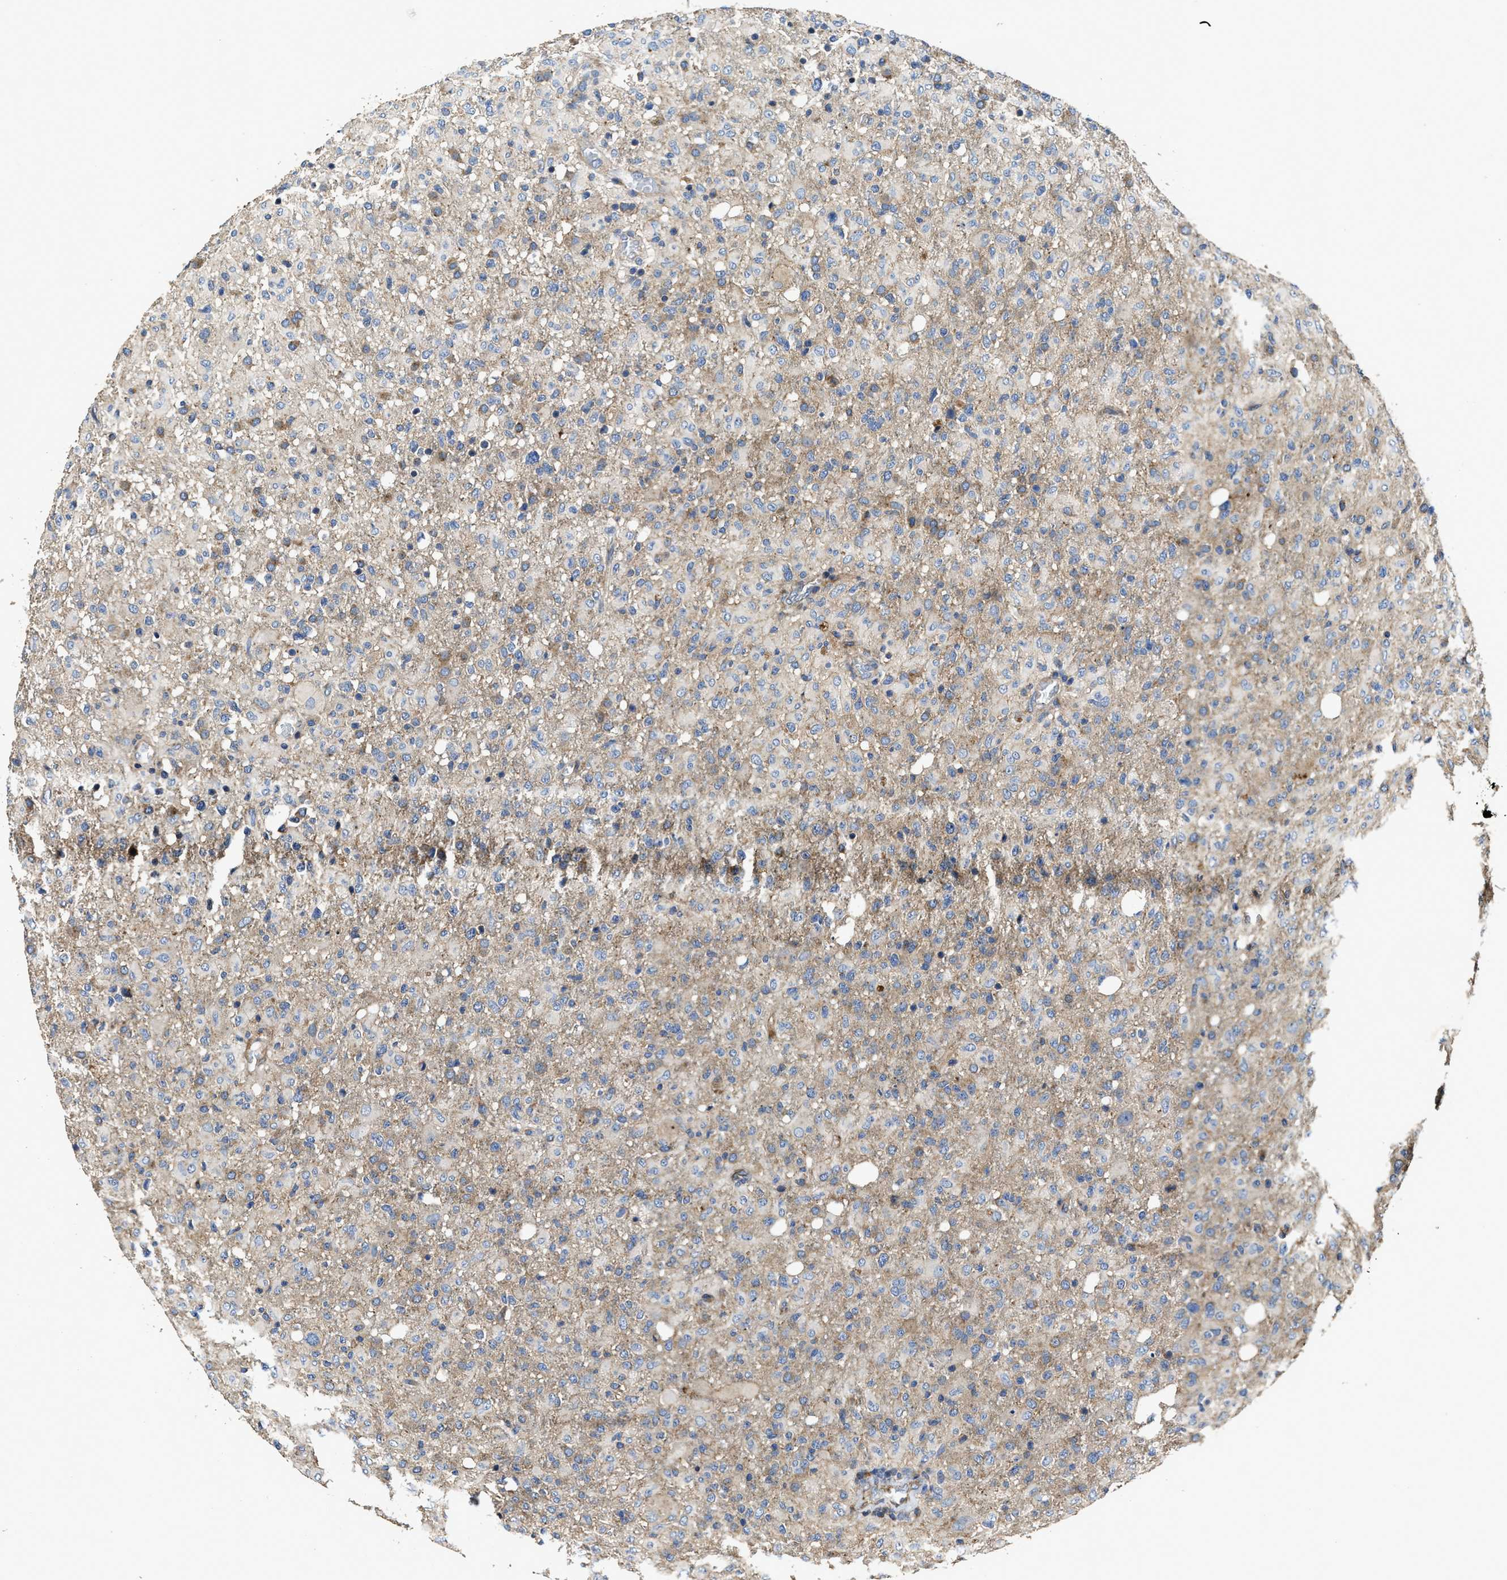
{"staining": {"intensity": "weak", "quantity": "25%-75%", "location": "cytoplasmic/membranous"}, "tissue": "glioma", "cell_type": "Tumor cells", "image_type": "cancer", "snomed": [{"axis": "morphology", "description": "Glioma, malignant, High grade"}, {"axis": "topography", "description": "Brain"}], "caption": "High-grade glioma (malignant) stained with DAB IHC exhibits low levels of weak cytoplasmic/membranous positivity in approximately 25%-75% of tumor cells. (DAB IHC with brightfield microscopy, high magnification).", "gene": "PTAR1", "patient": {"sex": "female", "age": 57}}